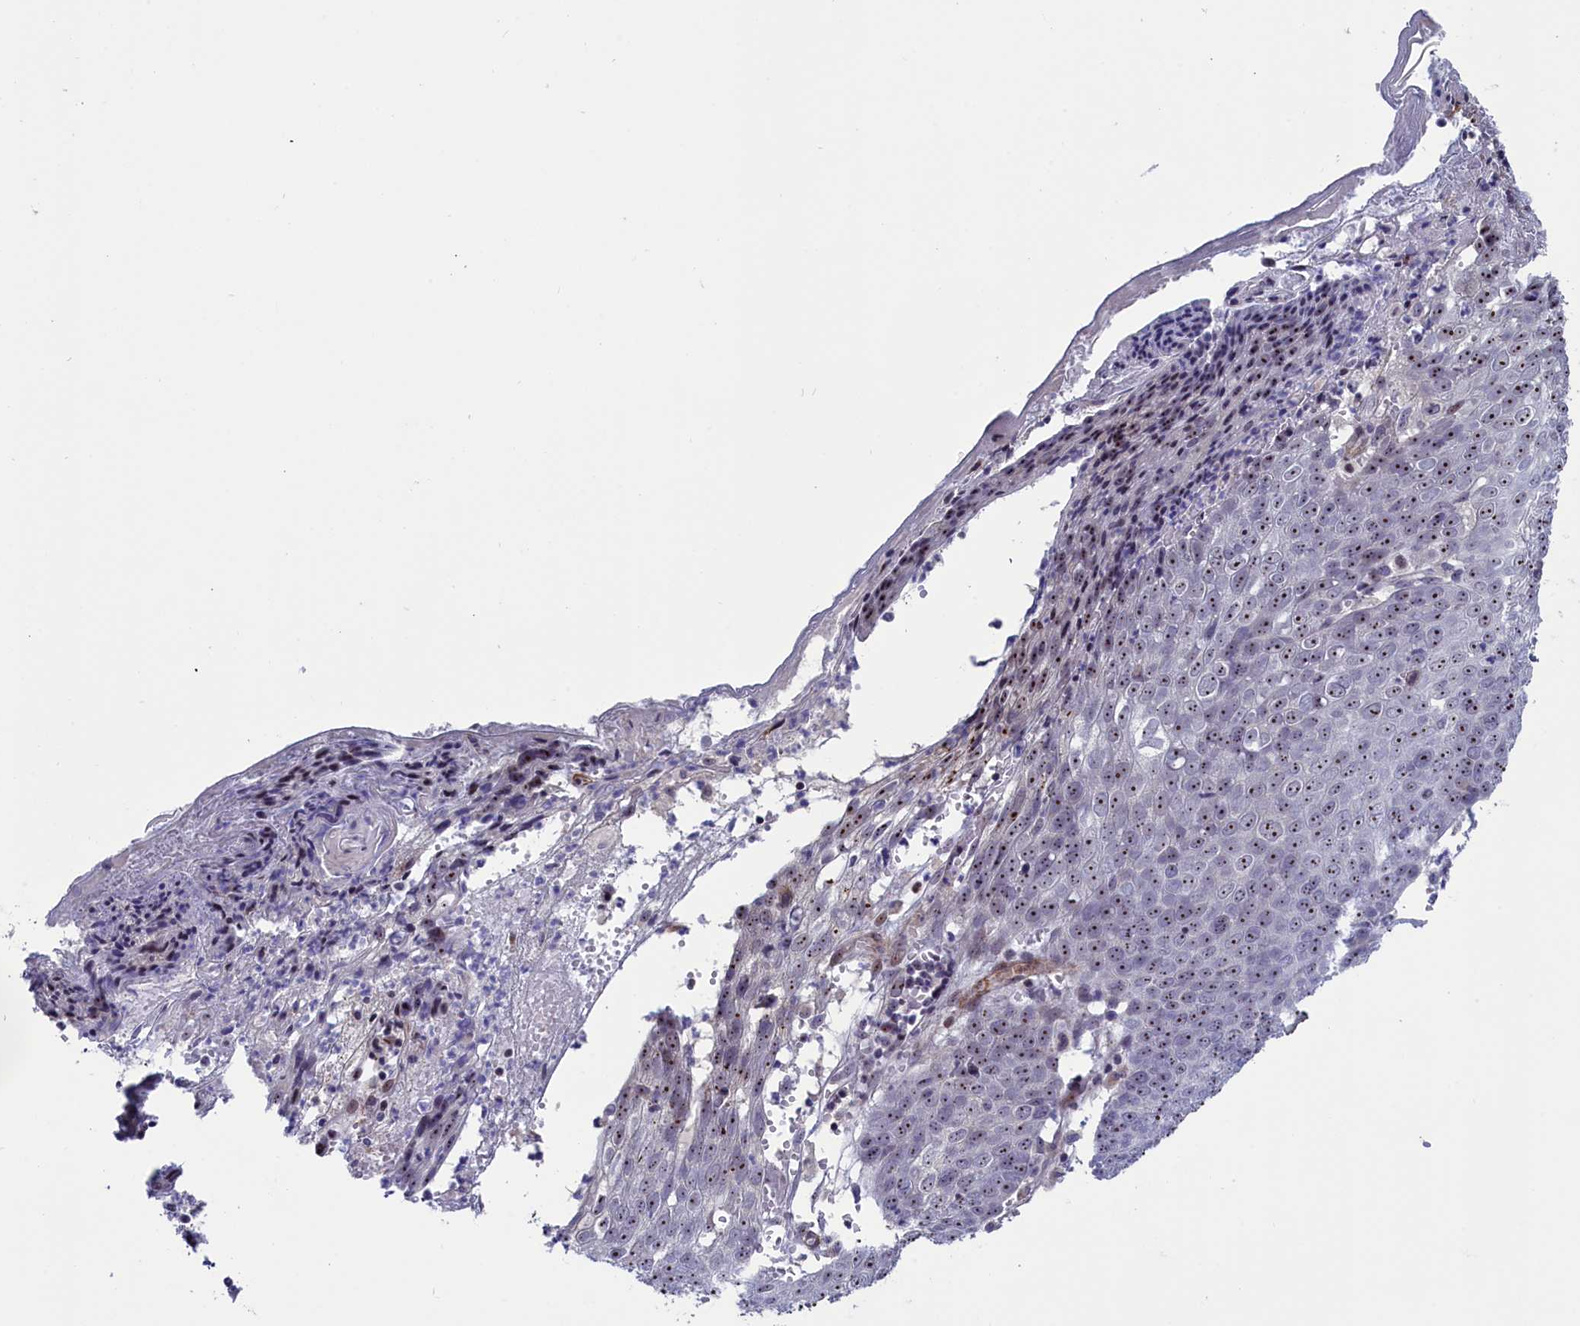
{"staining": {"intensity": "moderate", "quantity": "25%-75%", "location": "nuclear"}, "tissue": "skin cancer", "cell_type": "Tumor cells", "image_type": "cancer", "snomed": [{"axis": "morphology", "description": "Squamous cell carcinoma, NOS"}, {"axis": "topography", "description": "Skin"}], "caption": "Approximately 25%-75% of tumor cells in human squamous cell carcinoma (skin) display moderate nuclear protein positivity as visualized by brown immunohistochemical staining.", "gene": "PPAN", "patient": {"sex": "male", "age": 71}}